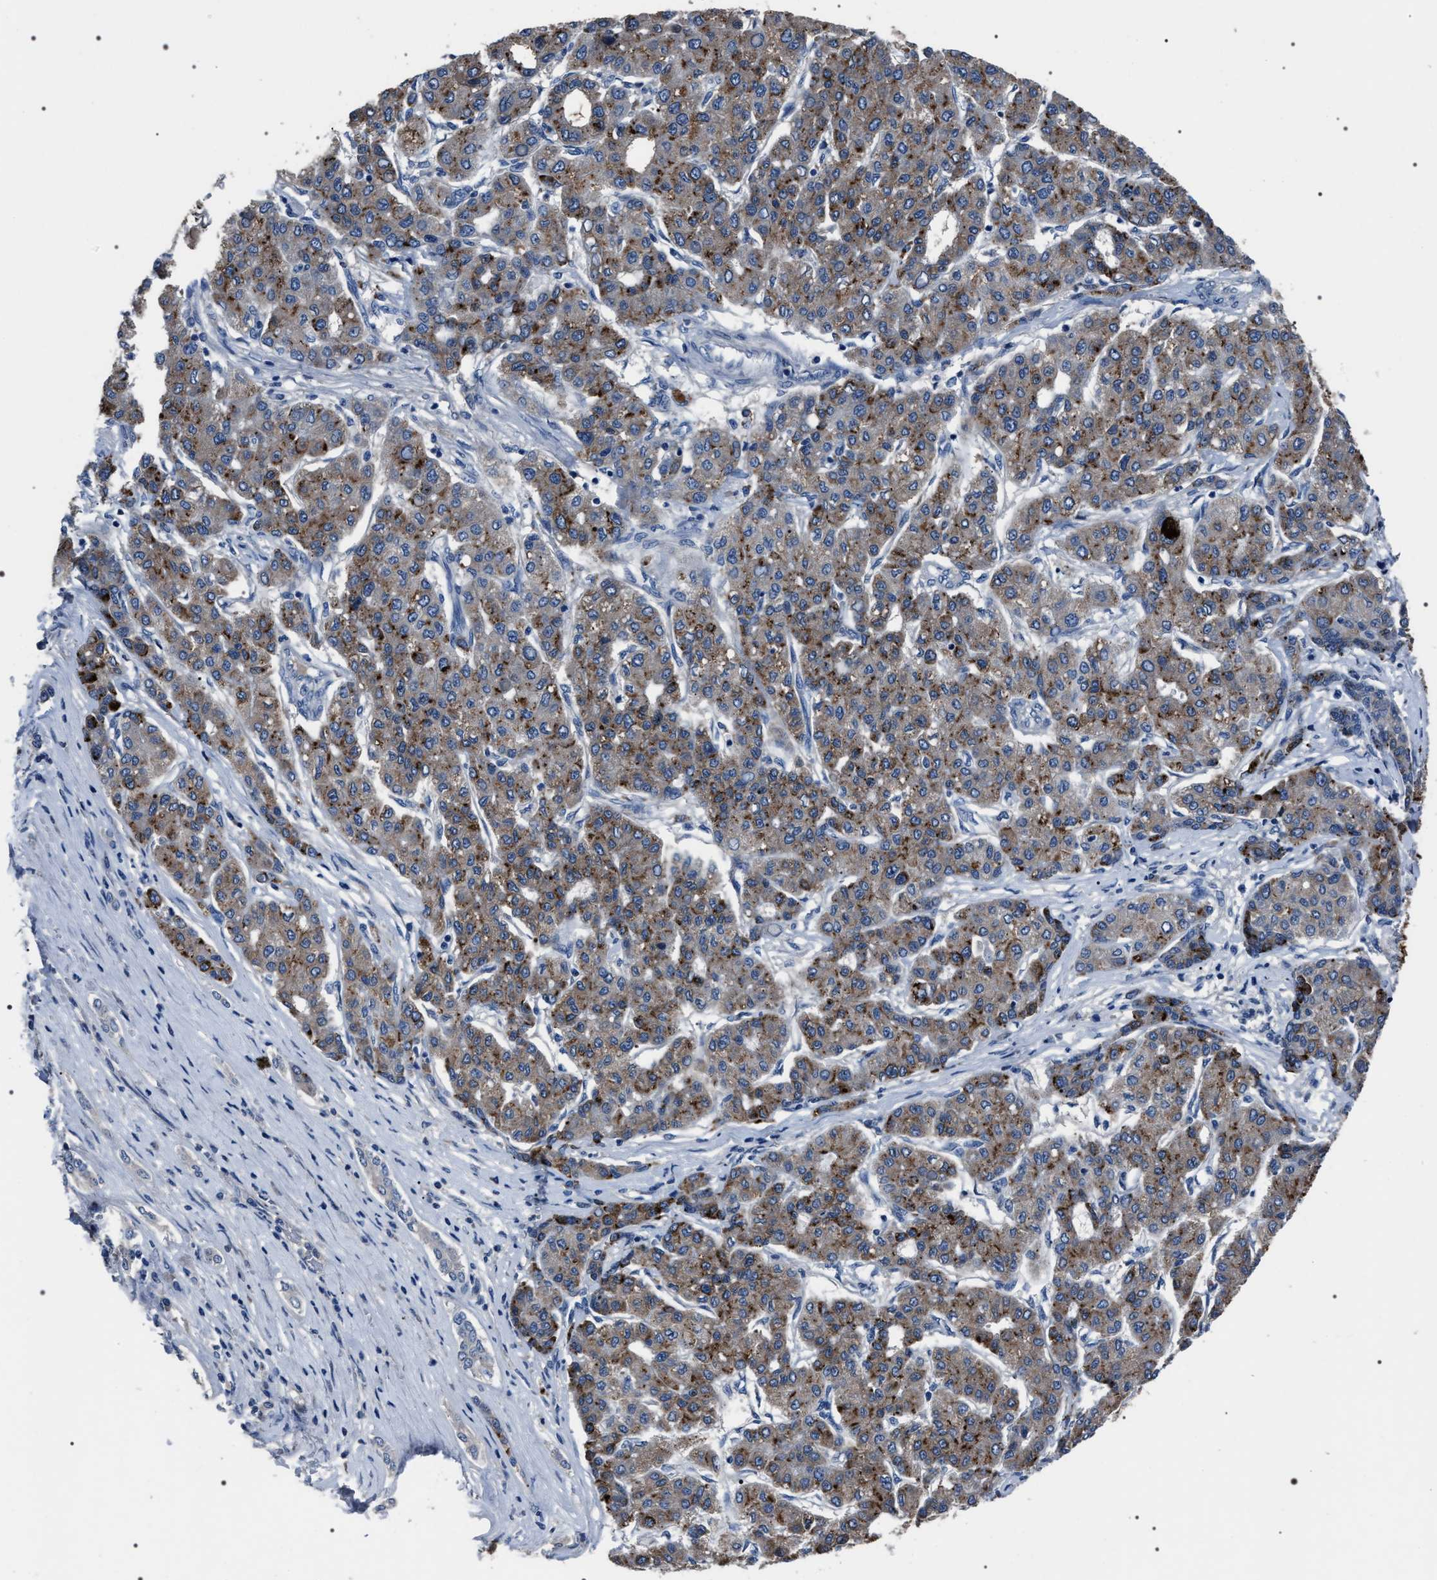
{"staining": {"intensity": "moderate", "quantity": ">75%", "location": "cytoplasmic/membranous"}, "tissue": "liver cancer", "cell_type": "Tumor cells", "image_type": "cancer", "snomed": [{"axis": "morphology", "description": "Carcinoma, Hepatocellular, NOS"}, {"axis": "topography", "description": "Liver"}], "caption": "Immunohistochemistry (IHC) of human liver cancer shows medium levels of moderate cytoplasmic/membranous positivity in about >75% of tumor cells.", "gene": "TRIM54", "patient": {"sex": "male", "age": 65}}